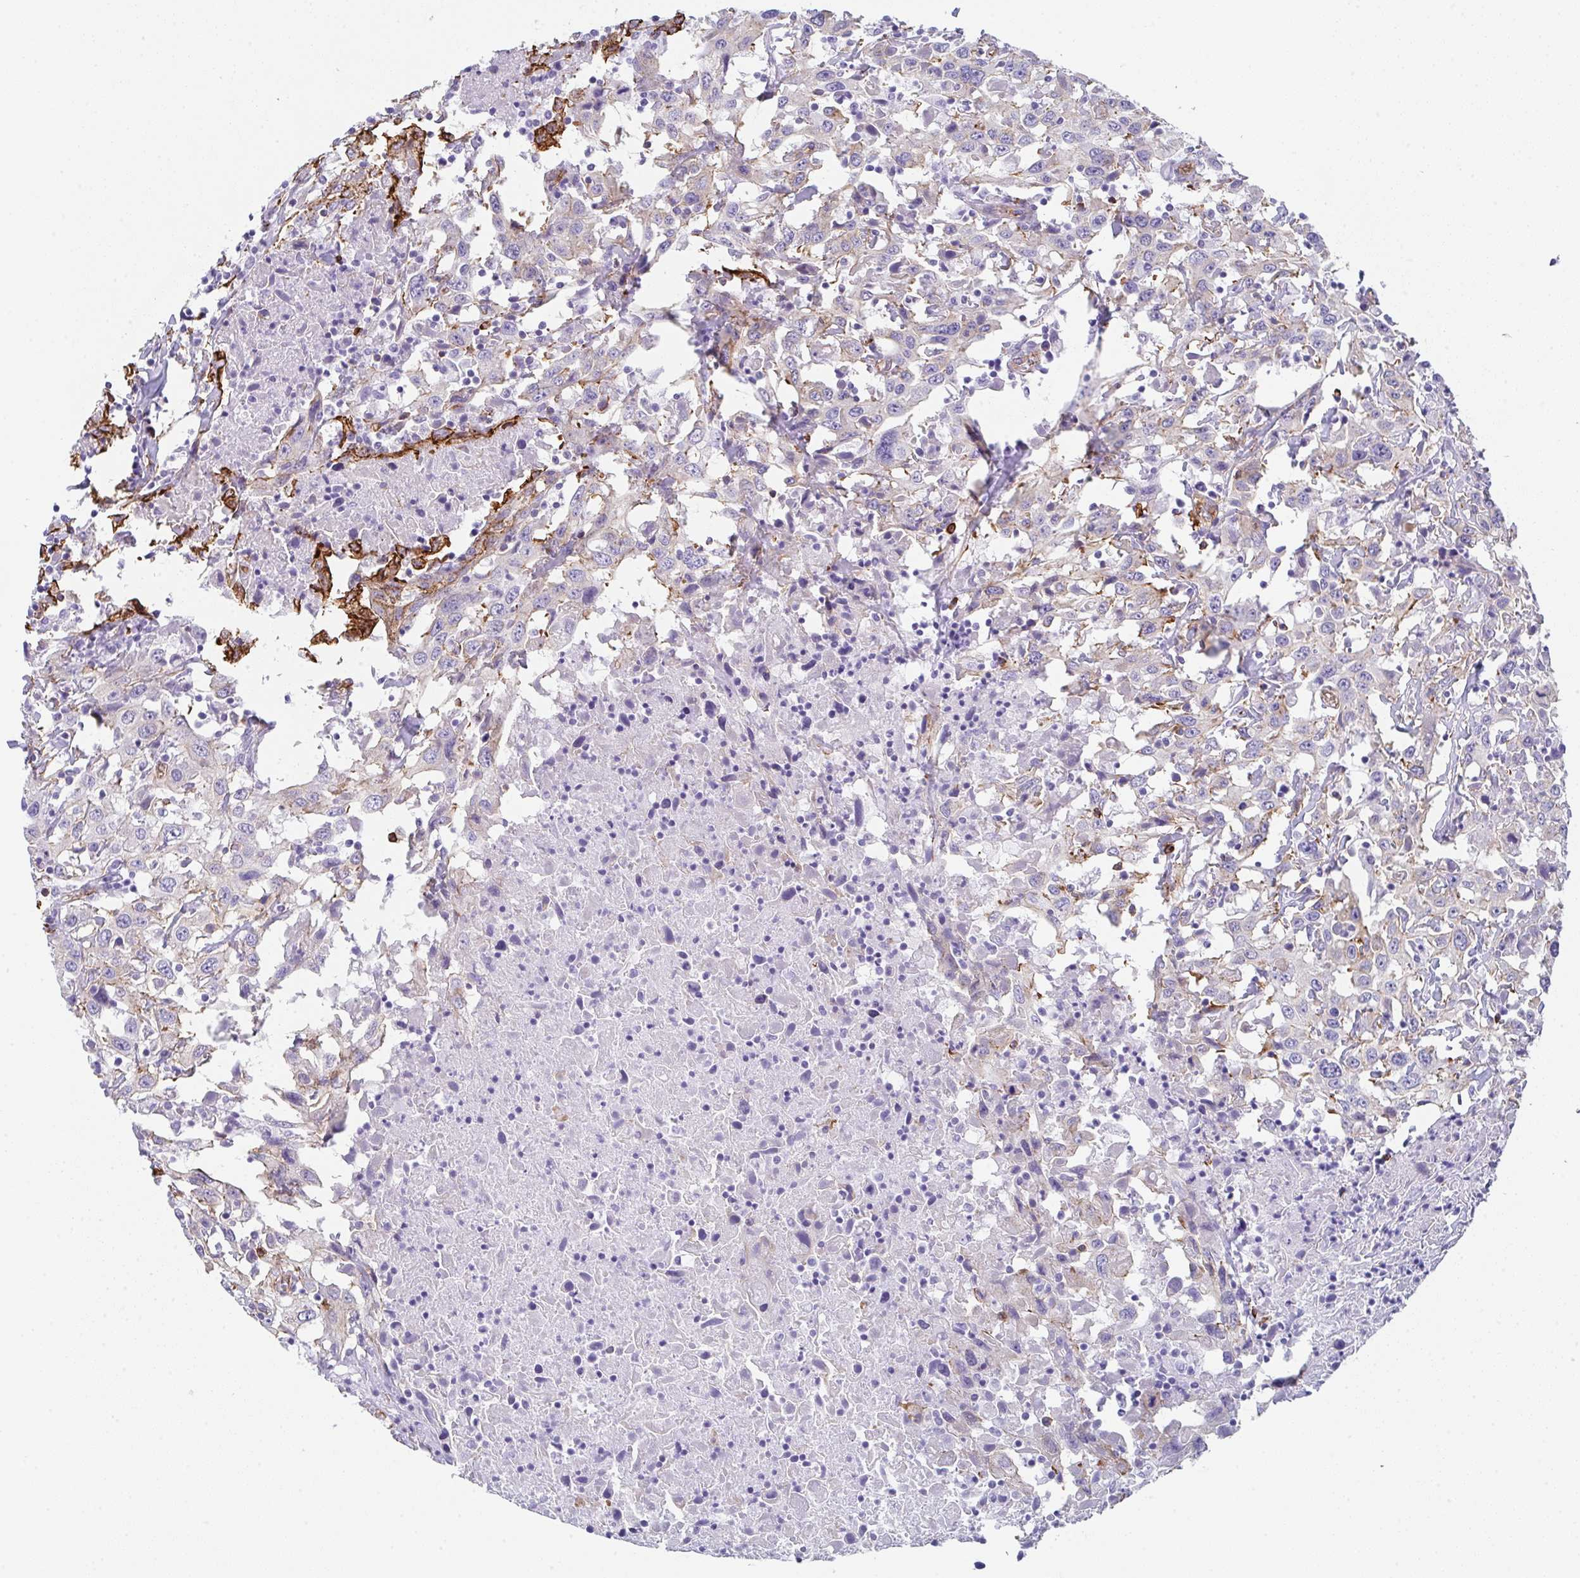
{"staining": {"intensity": "negative", "quantity": "none", "location": "none"}, "tissue": "urothelial cancer", "cell_type": "Tumor cells", "image_type": "cancer", "snomed": [{"axis": "morphology", "description": "Urothelial carcinoma, High grade"}, {"axis": "topography", "description": "Urinary bladder"}], "caption": "The immunohistochemistry (IHC) image has no significant expression in tumor cells of urothelial cancer tissue.", "gene": "DBN1", "patient": {"sex": "male", "age": 61}}